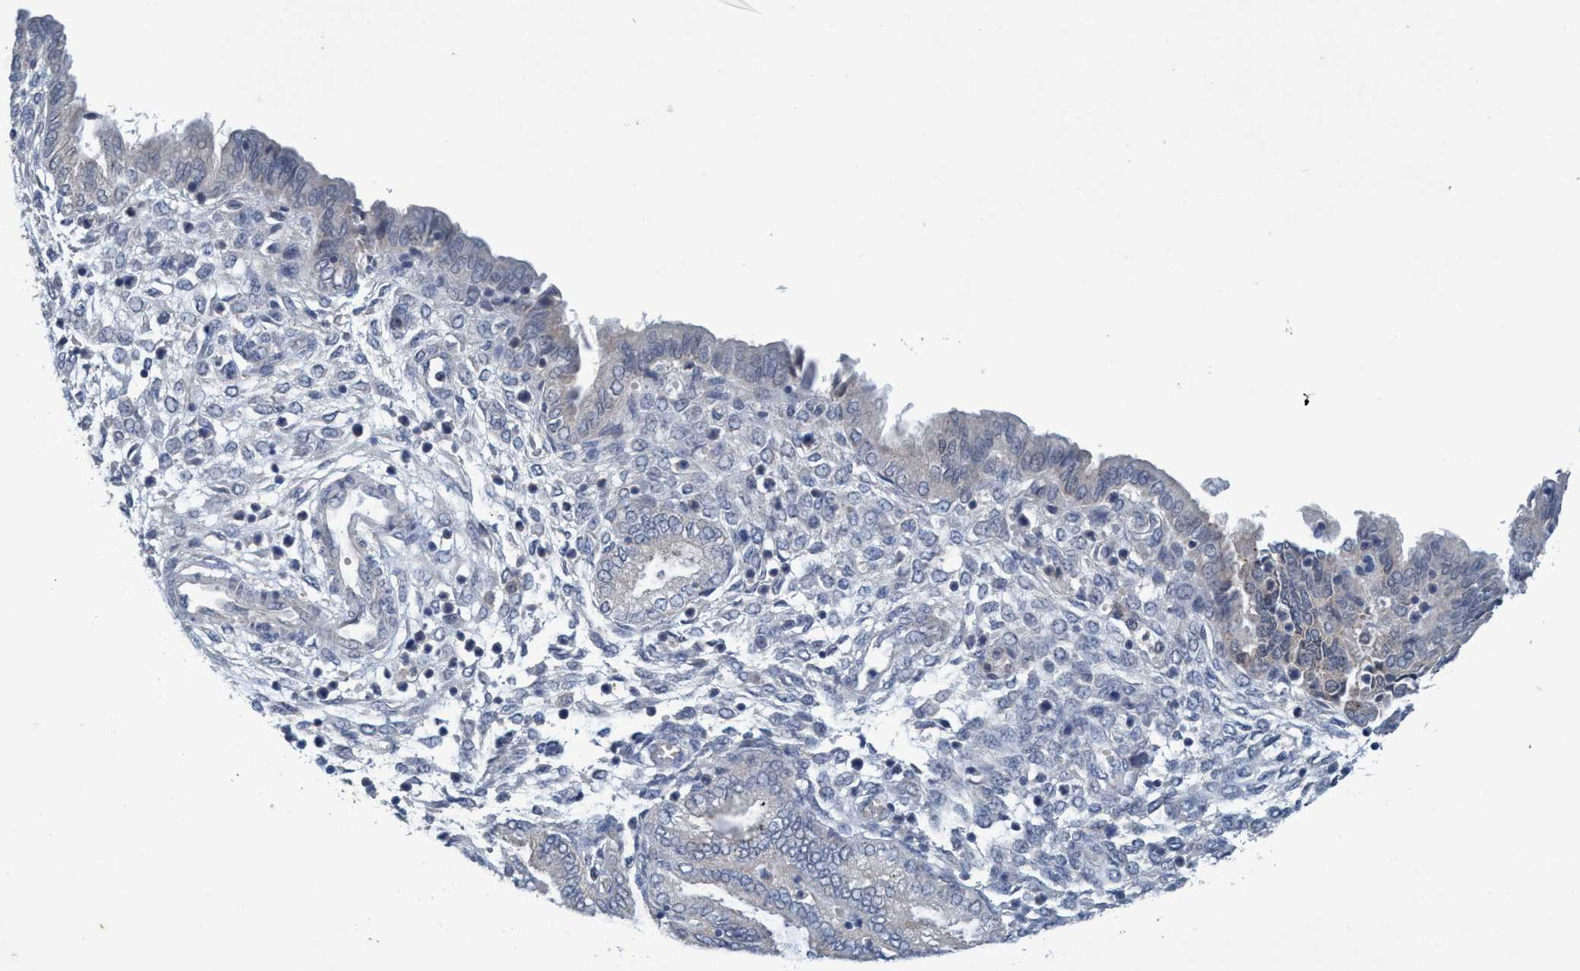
{"staining": {"intensity": "negative", "quantity": "none", "location": "none"}, "tissue": "endometrium", "cell_type": "Cells in endometrial stroma", "image_type": "normal", "snomed": [{"axis": "morphology", "description": "Normal tissue, NOS"}, {"axis": "topography", "description": "Endometrium"}], "caption": "This is a micrograph of immunohistochemistry (IHC) staining of unremarkable endometrium, which shows no expression in cells in endometrial stroma. Brightfield microscopy of IHC stained with DAB (3,3'-diaminobenzidine) (brown) and hematoxylin (blue), captured at high magnification.", "gene": "RNF208", "patient": {"sex": "female", "age": 33}}